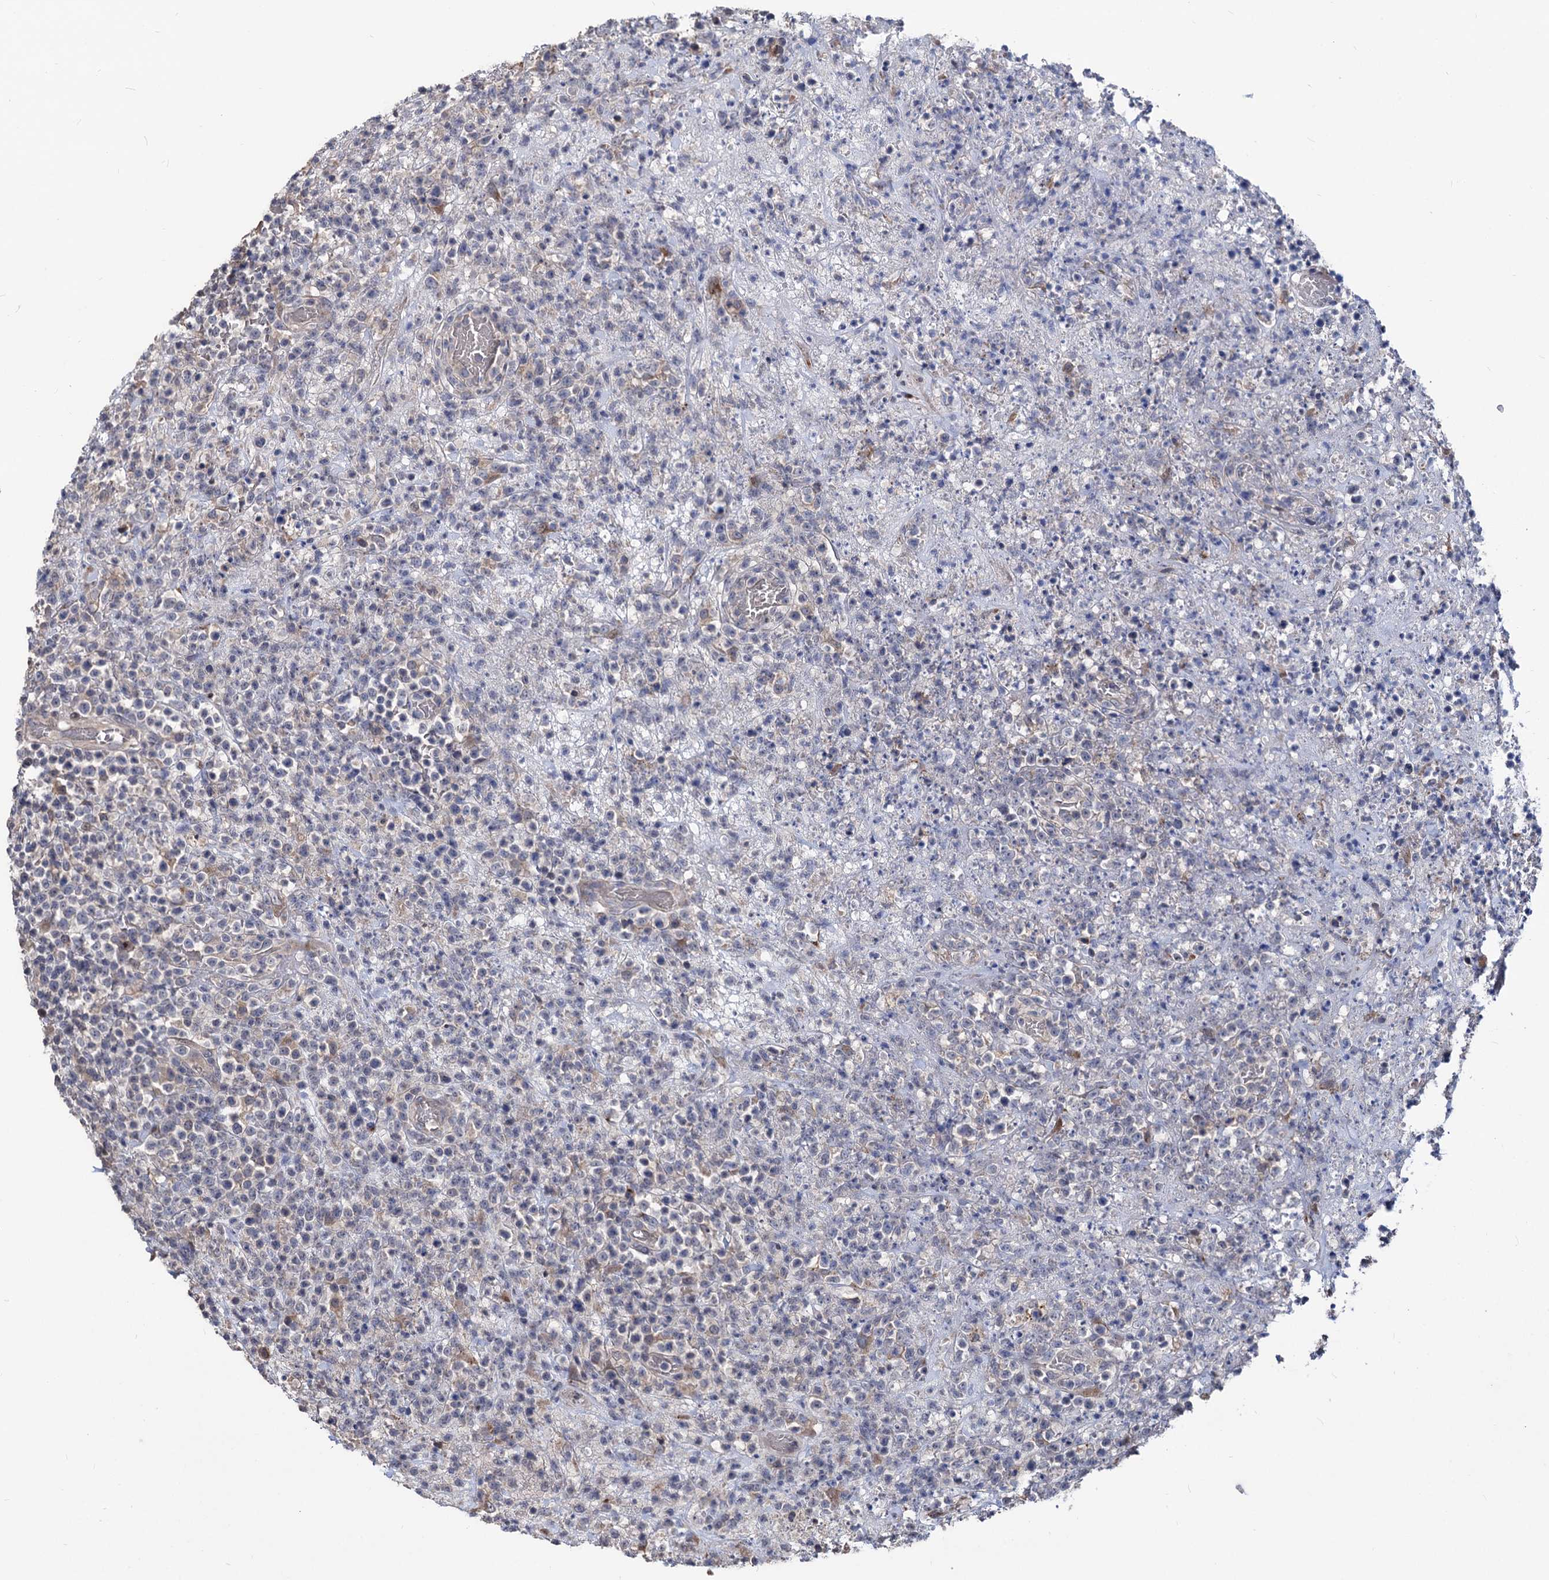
{"staining": {"intensity": "negative", "quantity": "none", "location": "none"}, "tissue": "lymphoma", "cell_type": "Tumor cells", "image_type": "cancer", "snomed": [{"axis": "morphology", "description": "Malignant lymphoma, non-Hodgkin's type, High grade"}, {"axis": "topography", "description": "Colon"}], "caption": "Malignant lymphoma, non-Hodgkin's type (high-grade) was stained to show a protein in brown. There is no significant staining in tumor cells.", "gene": "SMAGP", "patient": {"sex": "female", "age": 53}}